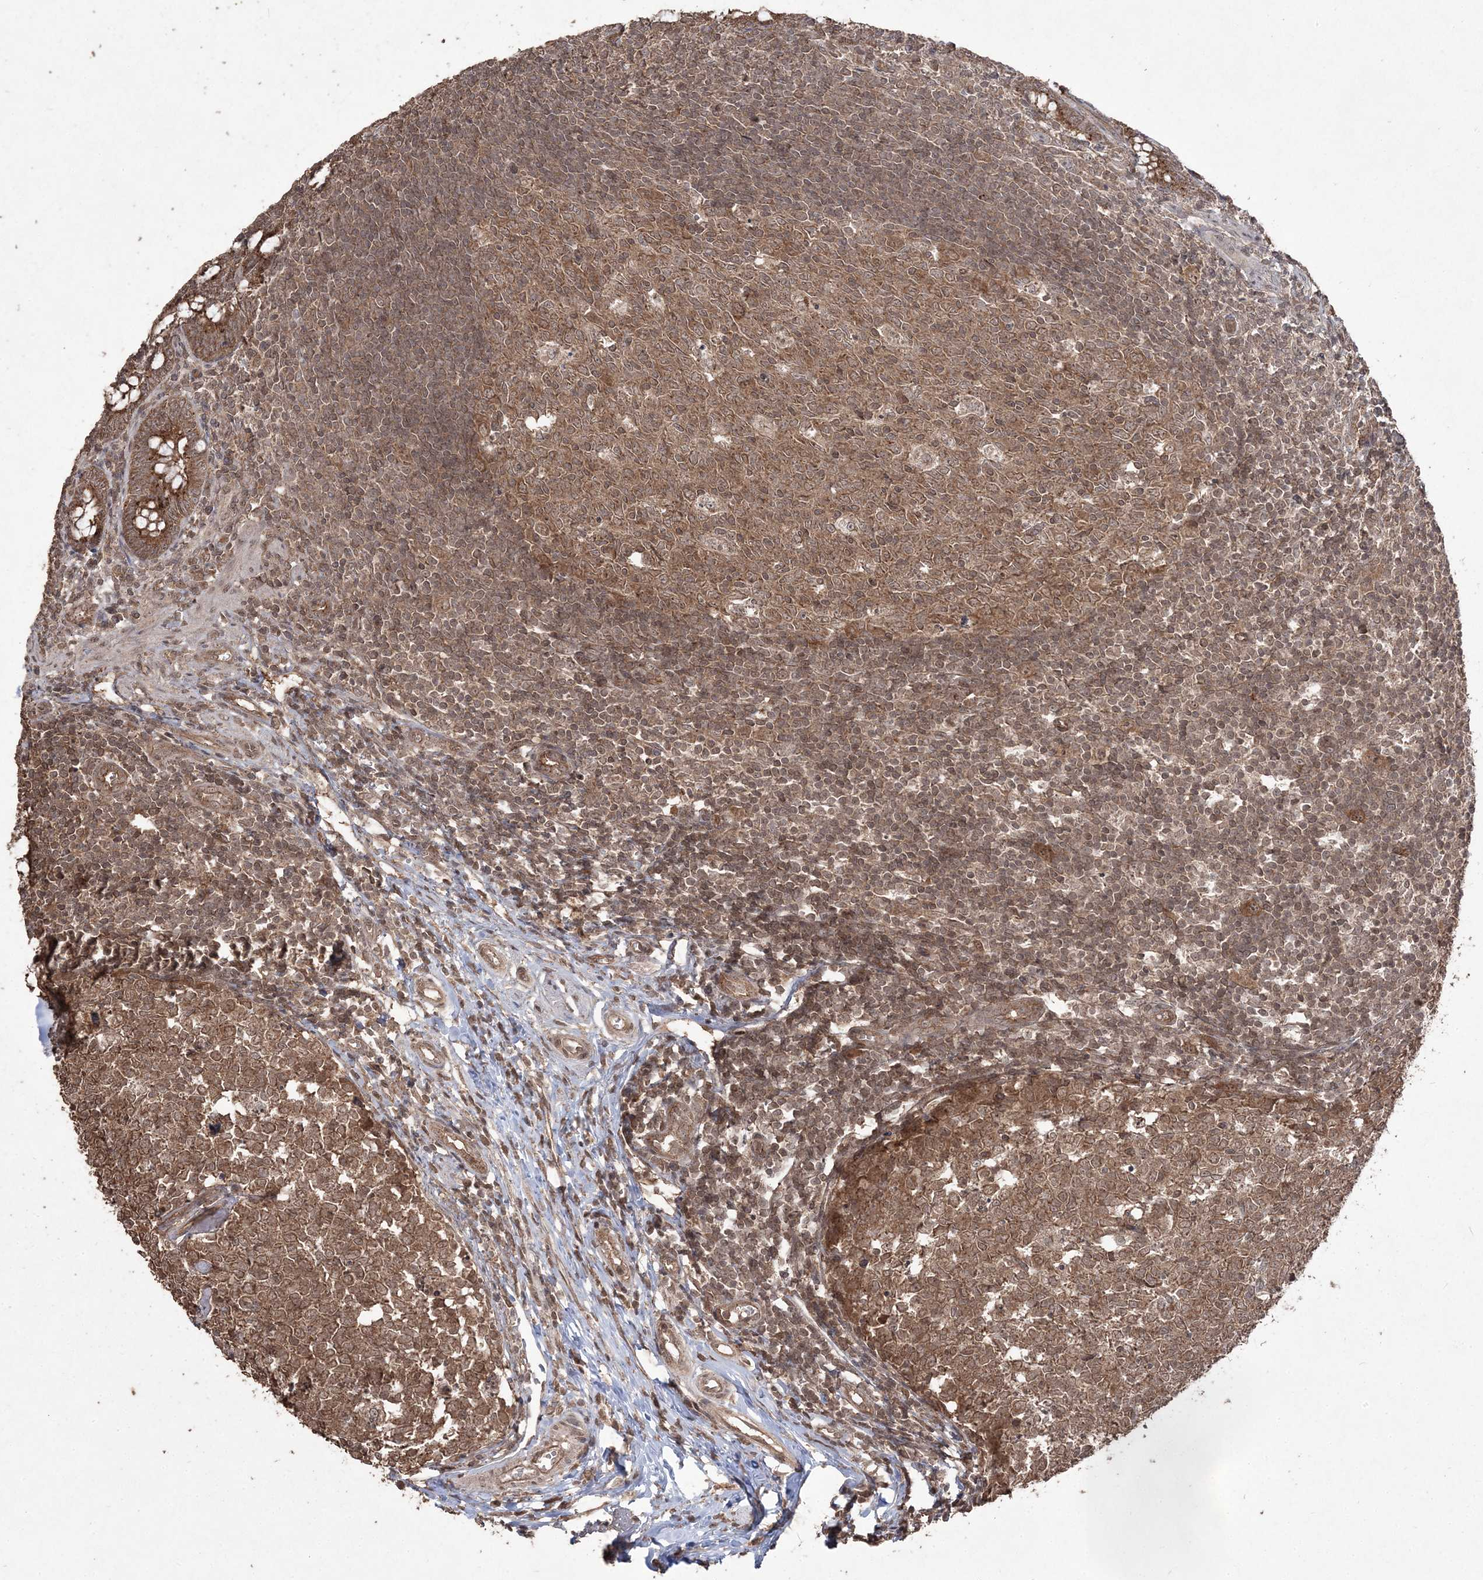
{"staining": {"intensity": "moderate", "quantity": ">75%", "location": "cytoplasmic/membranous"}, "tissue": "appendix", "cell_type": "Glandular cells", "image_type": "normal", "snomed": [{"axis": "morphology", "description": "Normal tissue, NOS"}, {"axis": "topography", "description": "Appendix"}], "caption": "Approximately >75% of glandular cells in normal human appendix display moderate cytoplasmic/membranous protein expression as visualized by brown immunohistochemical staining.", "gene": "EHHADH", "patient": {"sex": "male", "age": 14}}